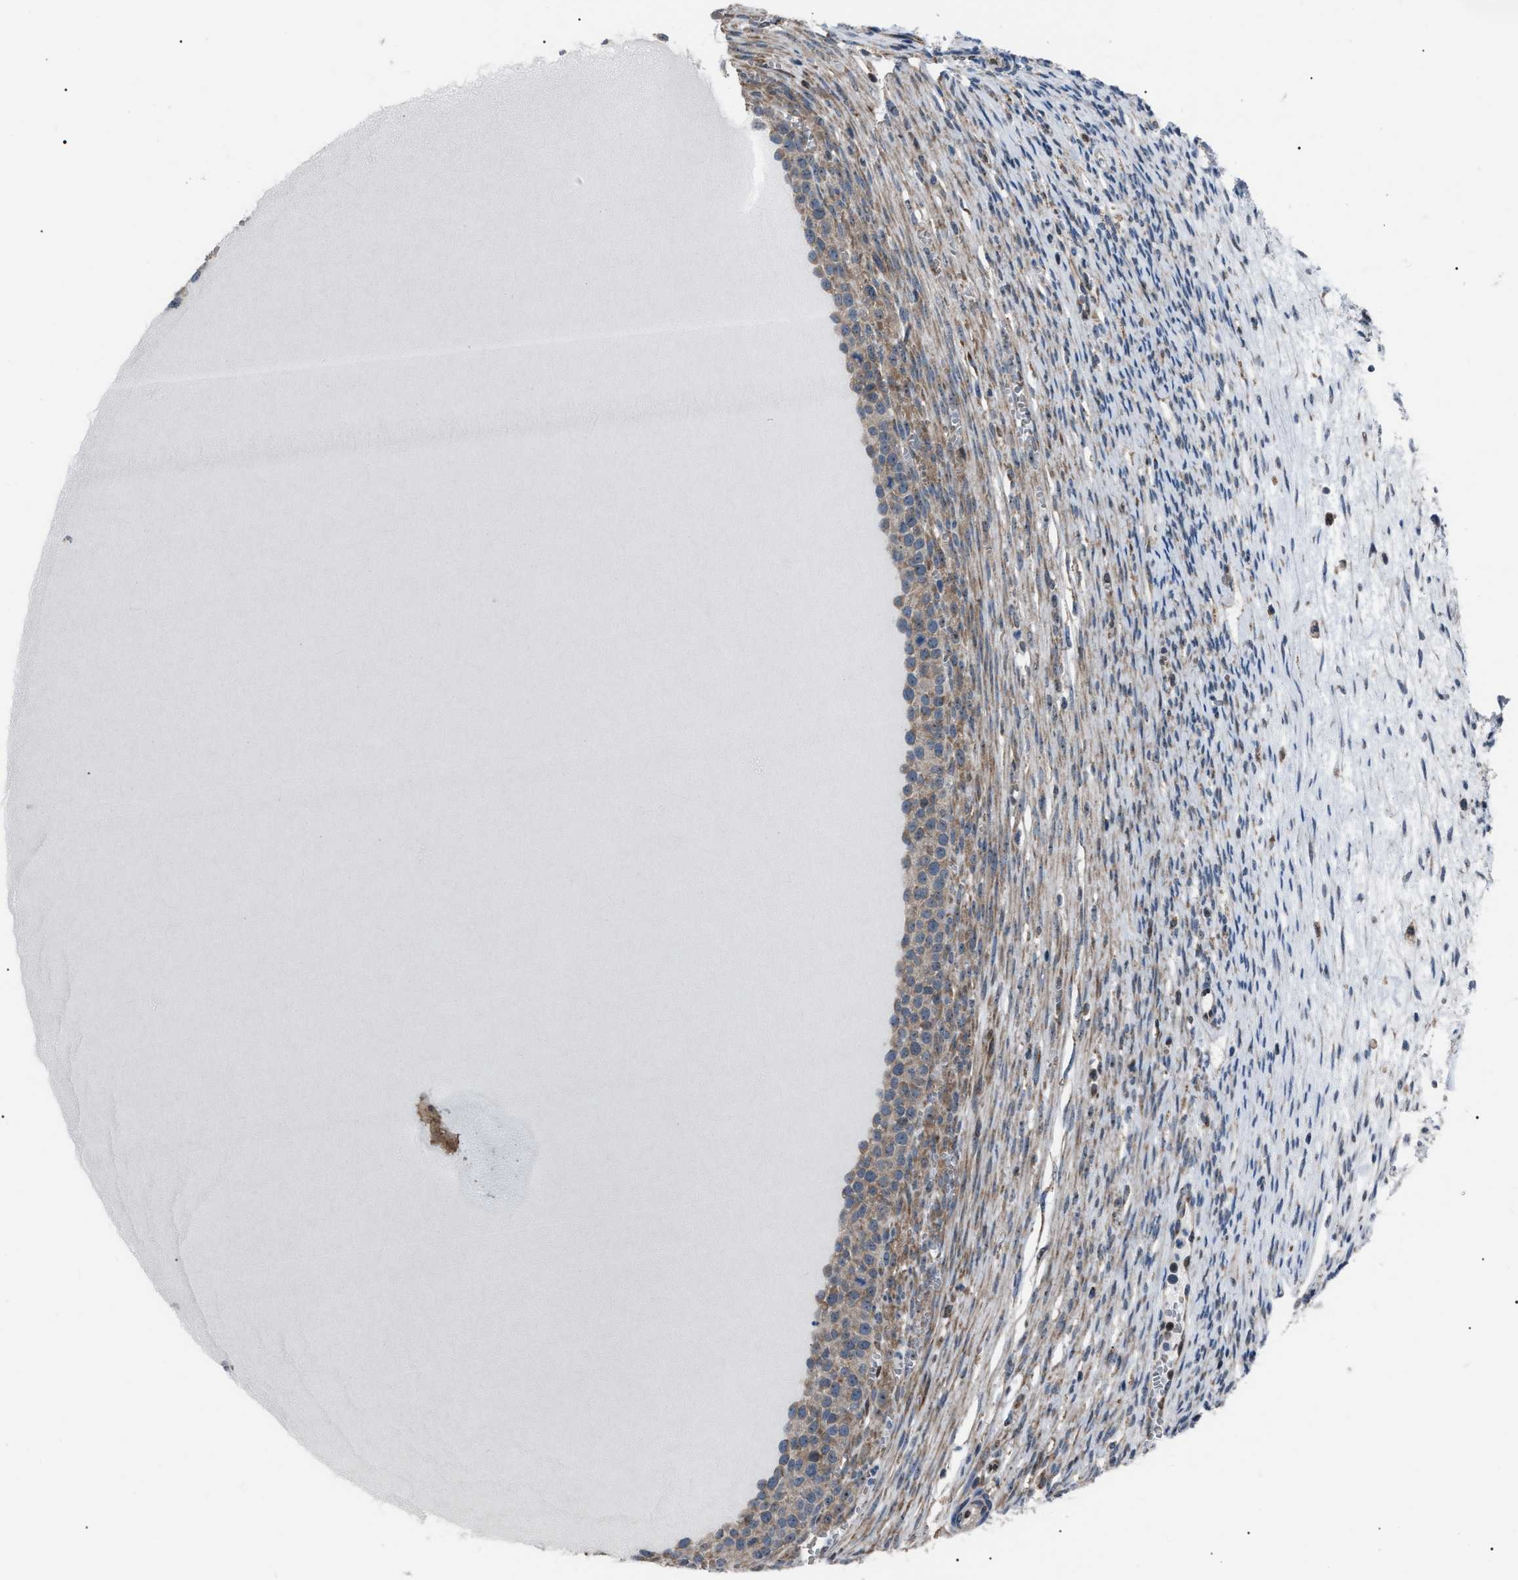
{"staining": {"intensity": "moderate", "quantity": "<25%", "location": "cytoplasmic/membranous"}, "tissue": "ovary", "cell_type": "Ovarian stroma cells", "image_type": "normal", "snomed": [{"axis": "morphology", "description": "Normal tissue, NOS"}, {"axis": "topography", "description": "Ovary"}], "caption": "This histopathology image reveals unremarkable ovary stained with immunohistochemistry (IHC) to label a protein in brown. The cytoplasmic/membranous of ovarian stroma cells show moderate positivity for the protein. Nuclei are counter-stained blue.", "gene": "AGO2", "patient": {"sex": "female", "age": 33}}